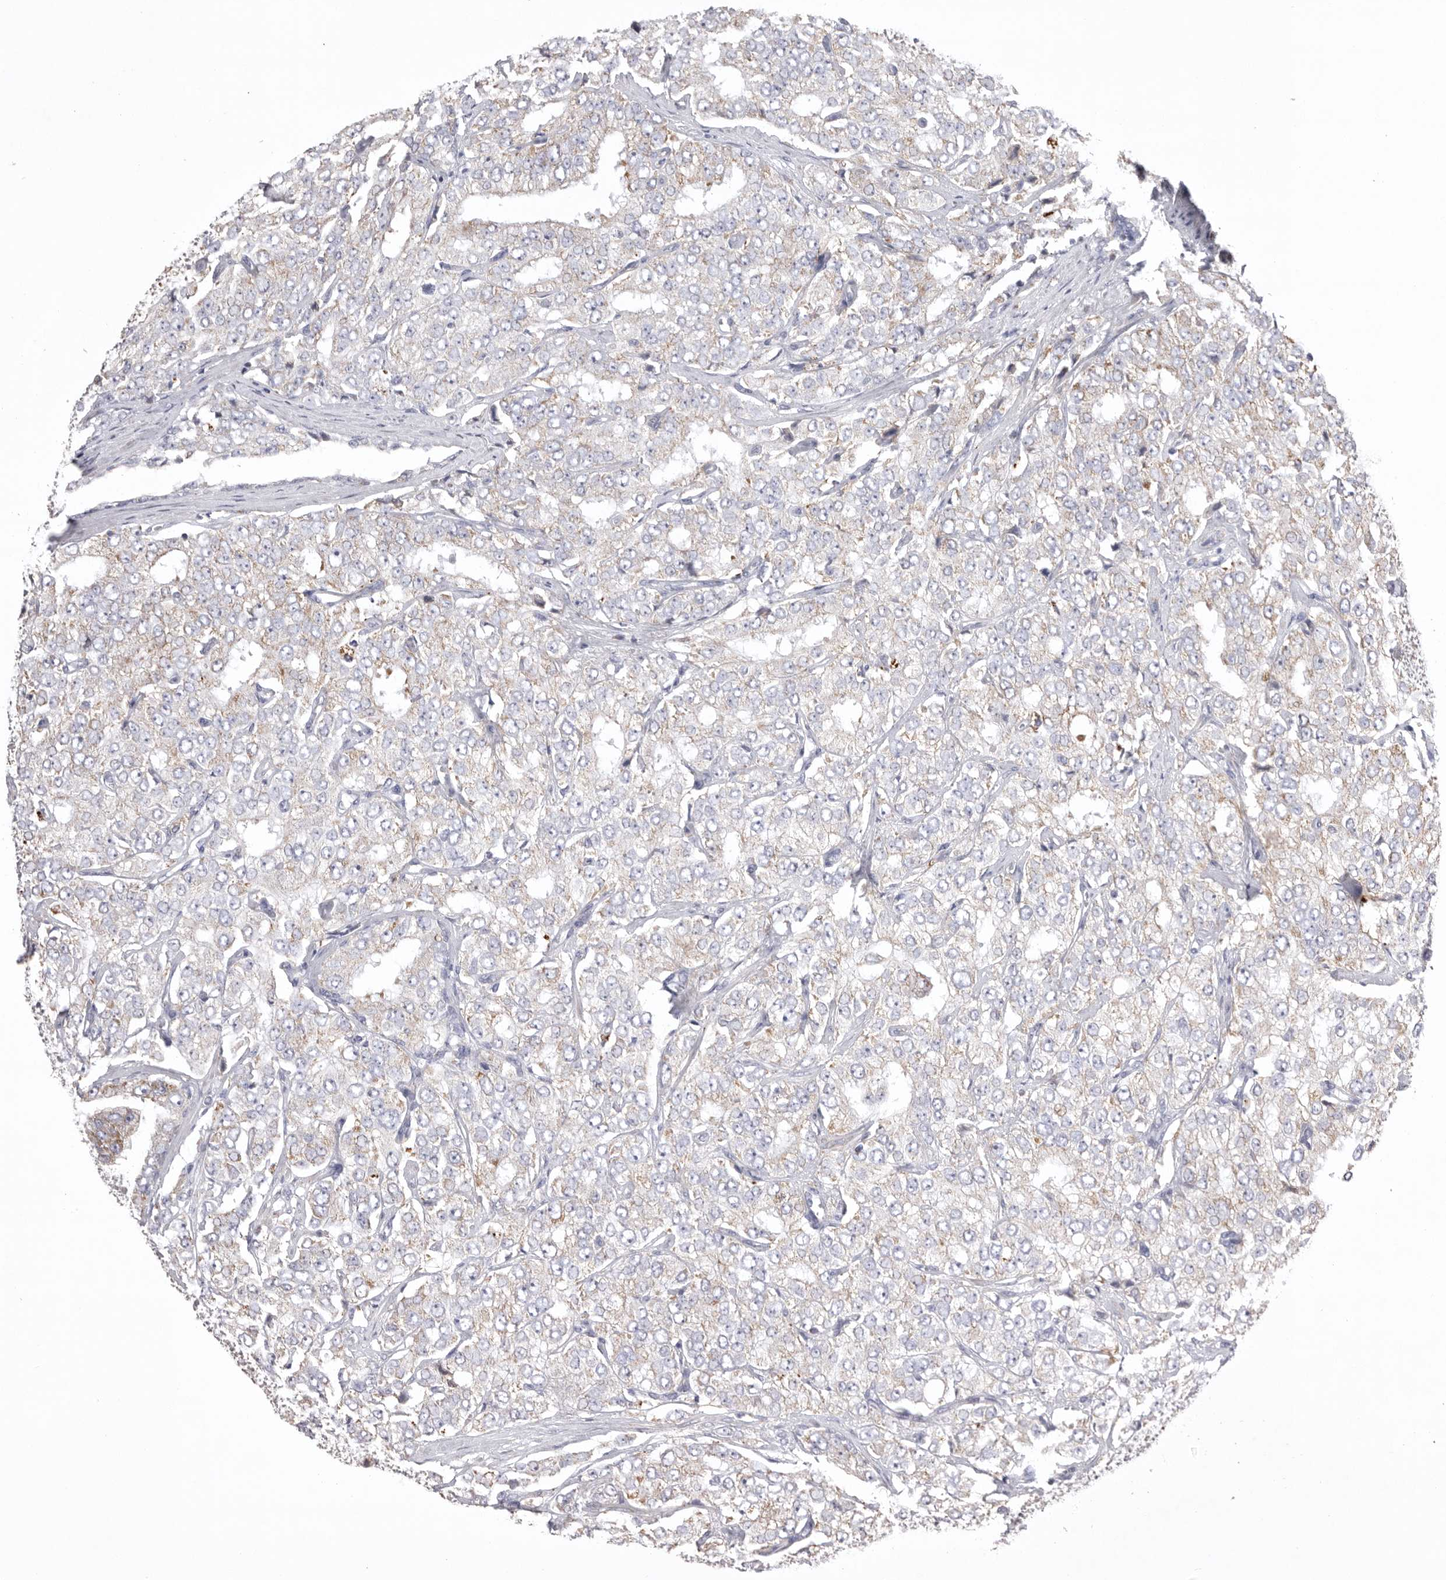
{"staining": {"intensity": "weak", "quantity": "<25%", "location": "cytoplasmic/membranous"}, "tissue": "prostate cancer", "cell_type": "Tumor cells", "image_type": "cancer", "snomed": [{"axis": "morphology", "description": "Adenocarcinoma, High grade"}, {"axis": "topography", "description": "Prostate"}], "caption": "A histopathology image of adenocarcinoma (high-grade) (prostate) stained for a protein exhibits no brown staining in tumor cells.", "gene": "VDAC3", "patient": {"sex": "male", "age": 58}}